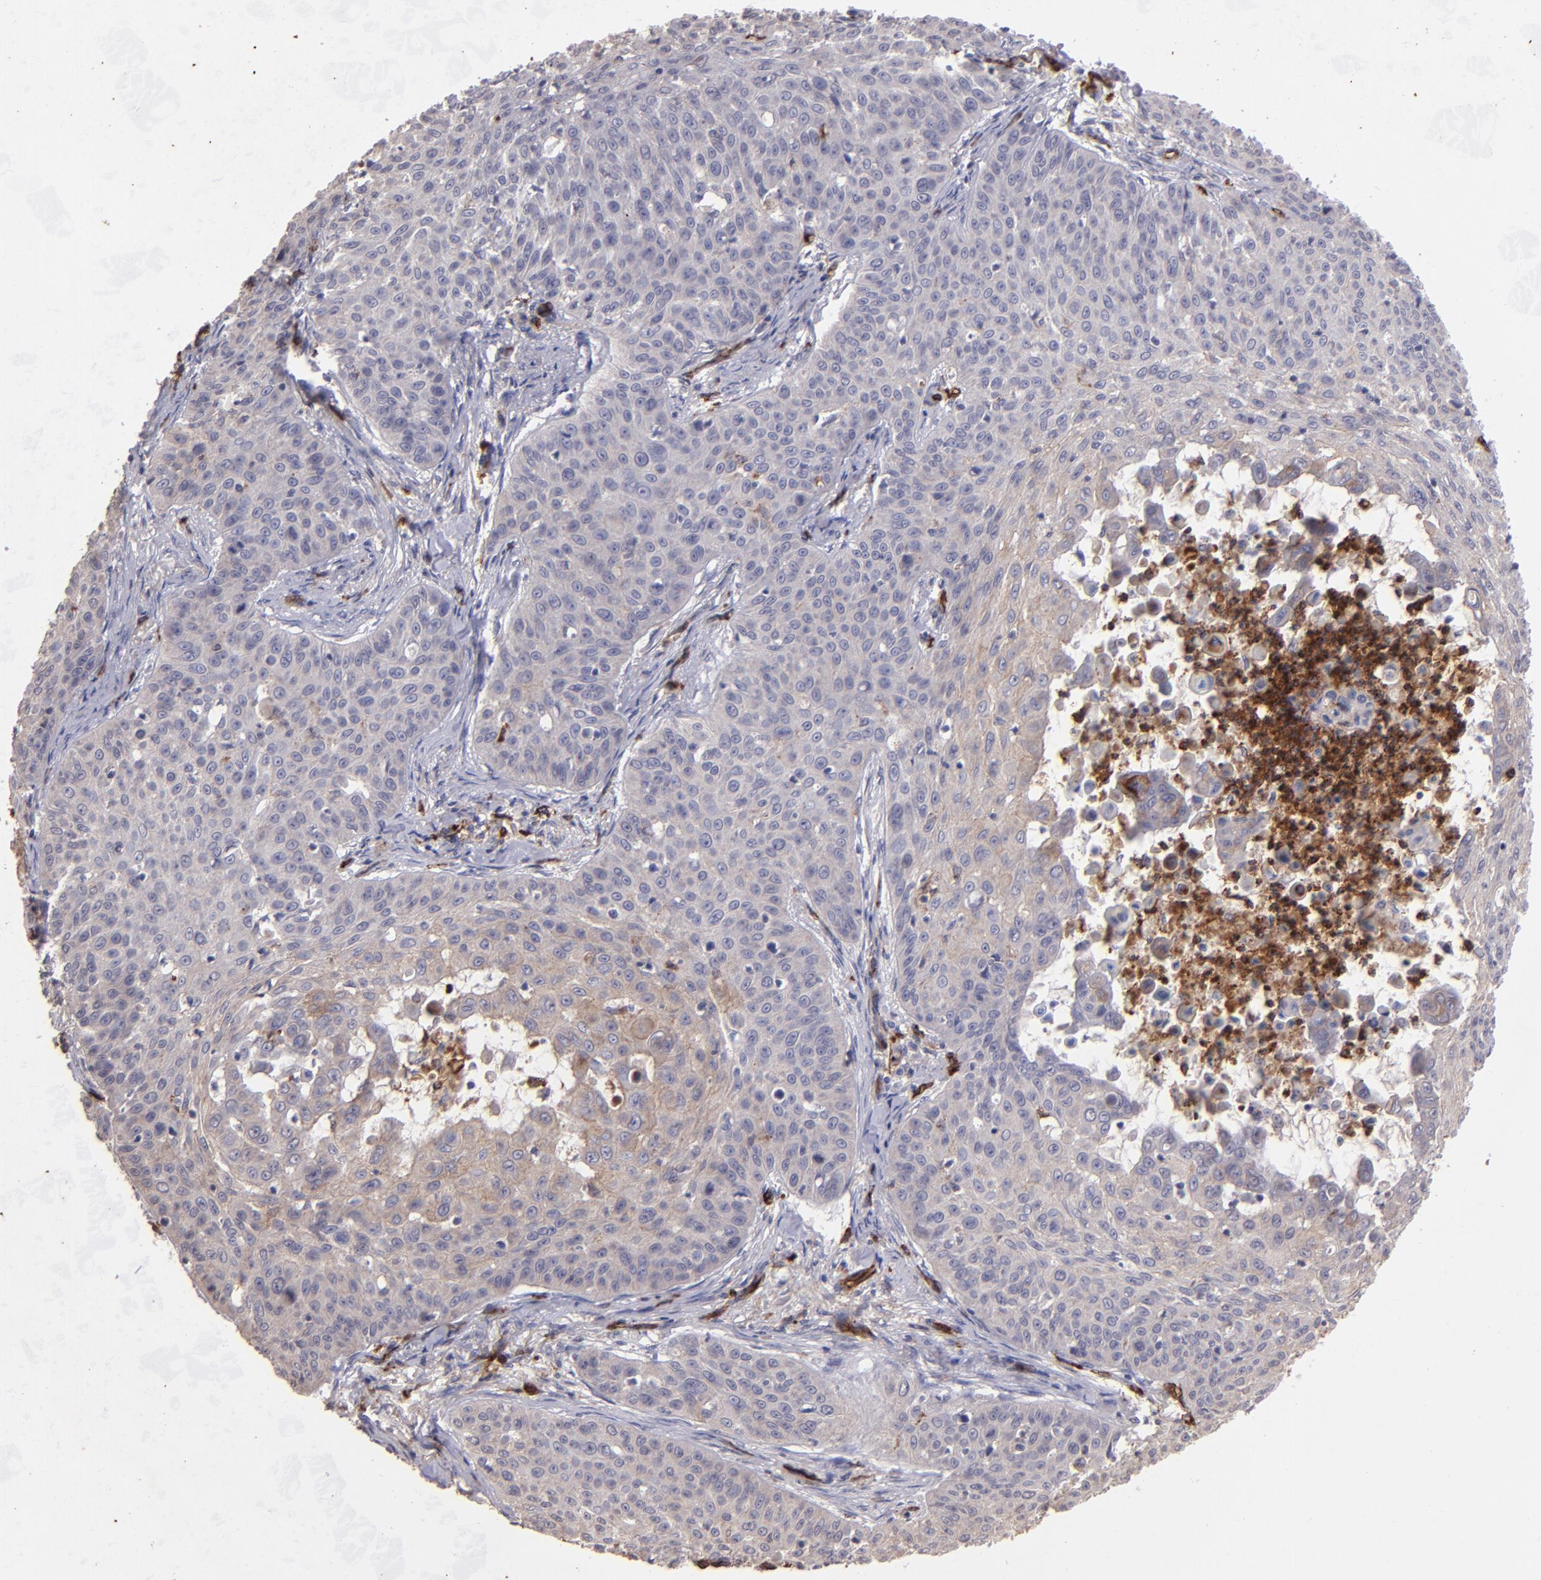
{"staining": {"intensity": "weak", "quantity": ">75%", "location": "cytoplasmic/membranous"}, "tissue": "skin cancer", "cell_type": "Tumor cells", "image_type": "cancer", "snomed": [{"axis": "morphology", "description": "Squamous cell carcinoma, NOS"}, {"axis": "topography", "description": "Skin"}], "caption": "A histopathology image of human skin squamous cell carcinoma stained for a protein demonstrates weak cytoplasmic/membranous brown staining in tumor cells. Nuclei are stained in blue.", "gene": "DYSF", "patient": {"sex": "male", "age": 82}}